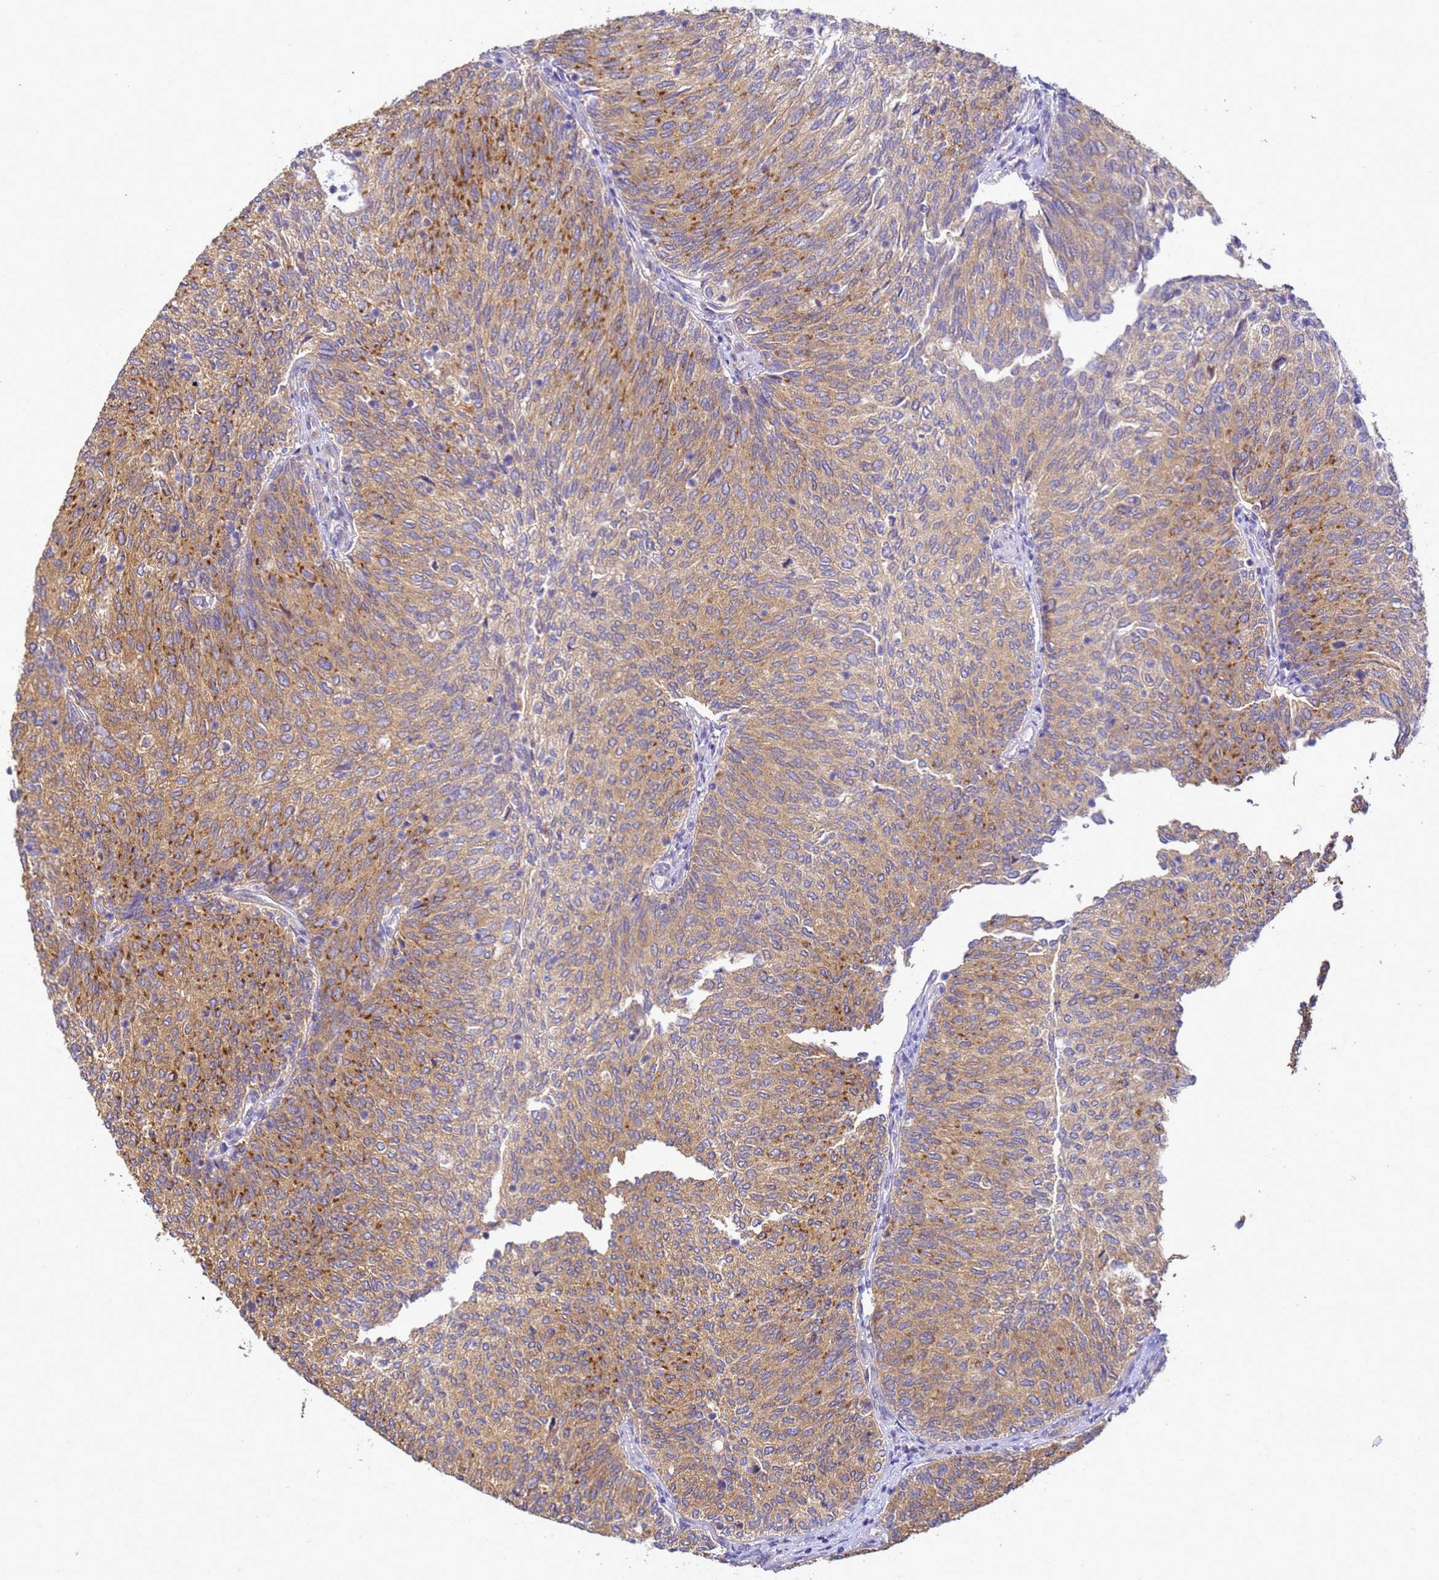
{"staining": {"intensity": "moderate", "quantity": ">75%", "location": "cytoplasmic/membranous"}, "tissue": "urothelial cancer", "cell_type": "Tumor cells", "image_type": "cancer", "snomed": [{"axis": "morphology", "description": "Urothelial carcinoma, High grade"}, {"axis": "topography", "description": "Urinary bladder"}], "caption": "Immunohistochemical staining of human urothelial carcinoma (high-grade) exhibits medium levels of moderate cytoplasmic/membranous protein expression in about >75% of tumor cells.", "gene": "NARS1", "patient": {"sex": "female", "age": 79}}